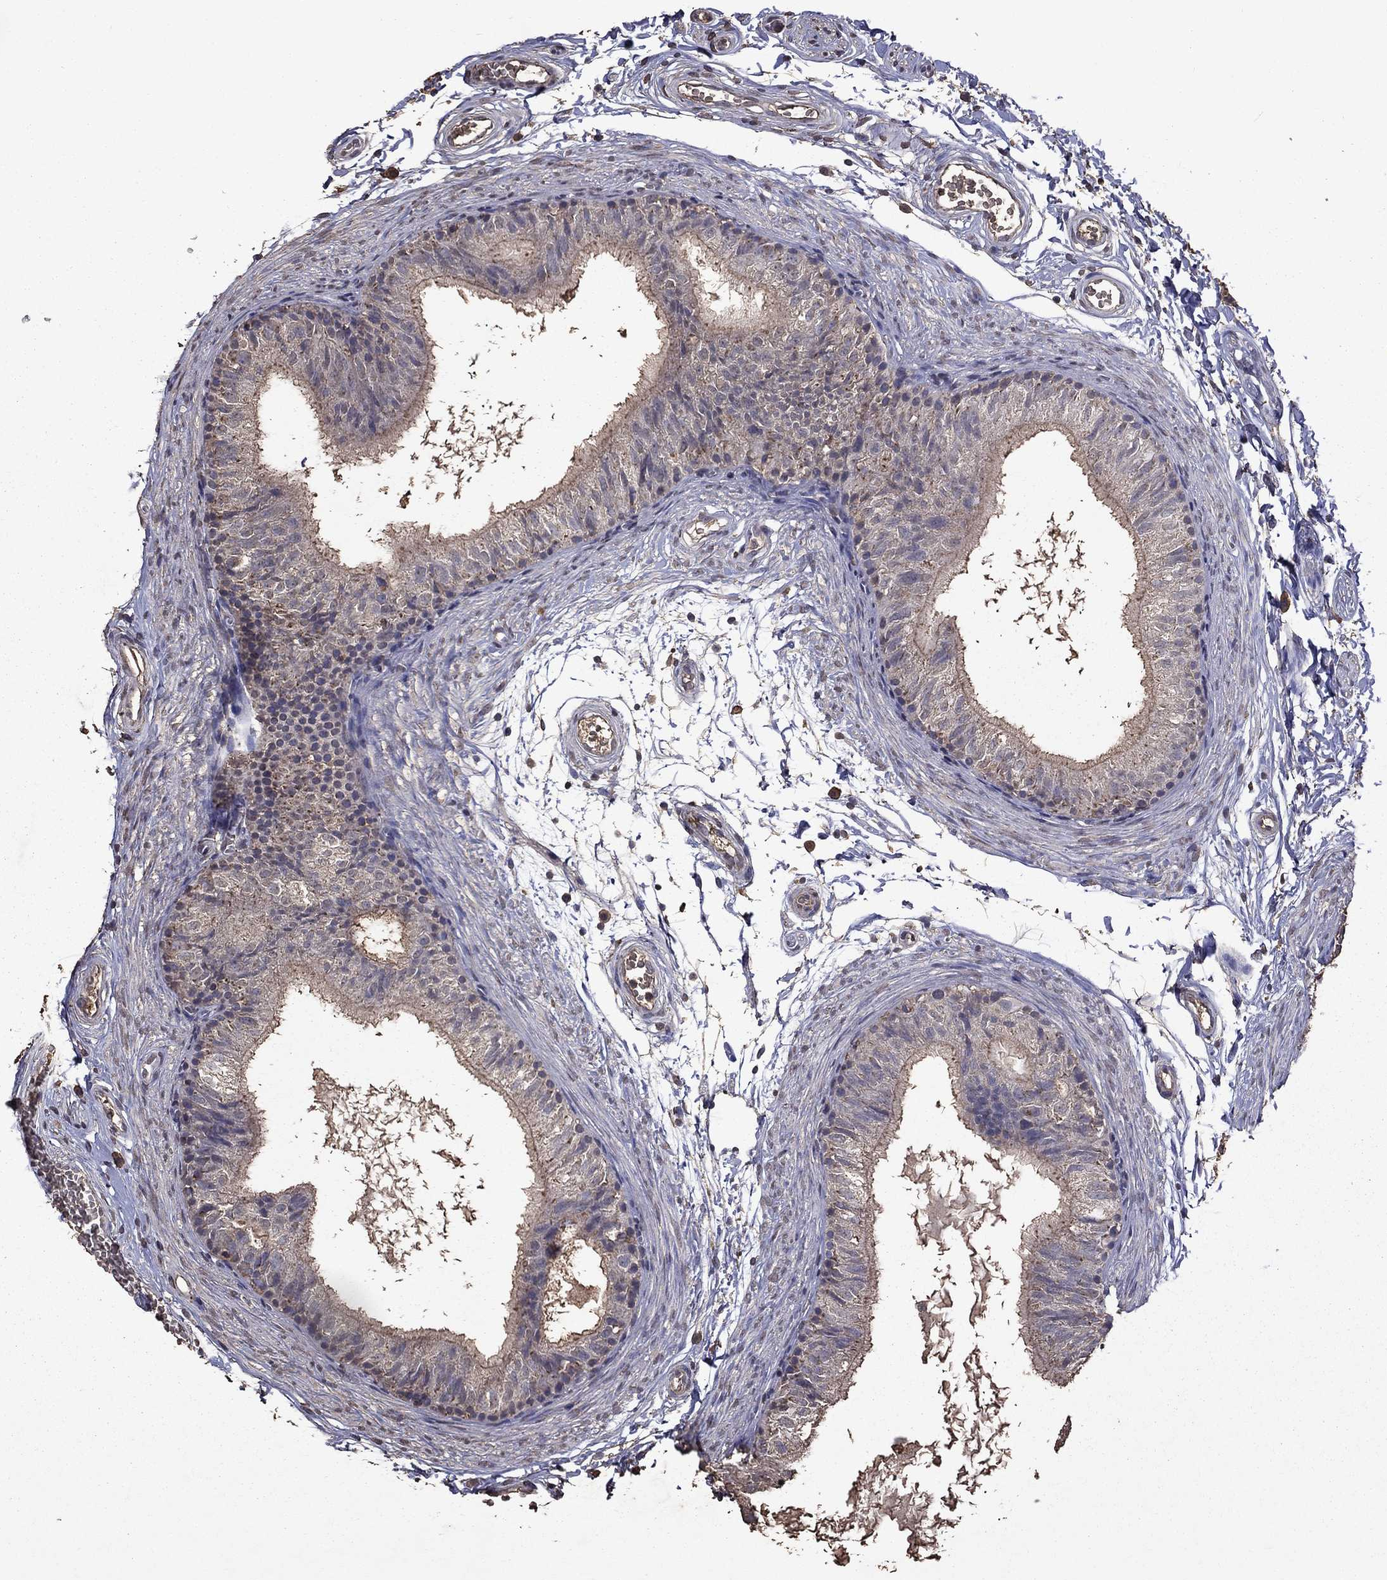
{"staining": {"intensity": "weak", "quantity": "25%-75%", "location": "cytoplasmic/membranous"}, "tissue": "epididymis", "cell_type": "Glandular cells", "image_type": "normal", "snomed": [{"axis": "morphology", "description": "Normal tissue, NOS"}, {"axis": "topography", "description": "Epididymis"}], "caption": "Protein staining displays weak cytoplasmic/membranous positivity in about 25%-75% of glandular cells in unremarkable epididymis. (DAB = brown stain, brightfield microscopy at high magnification).", "gene": "SERPINA5", "patient": {"sex": "male", "age": 22}}